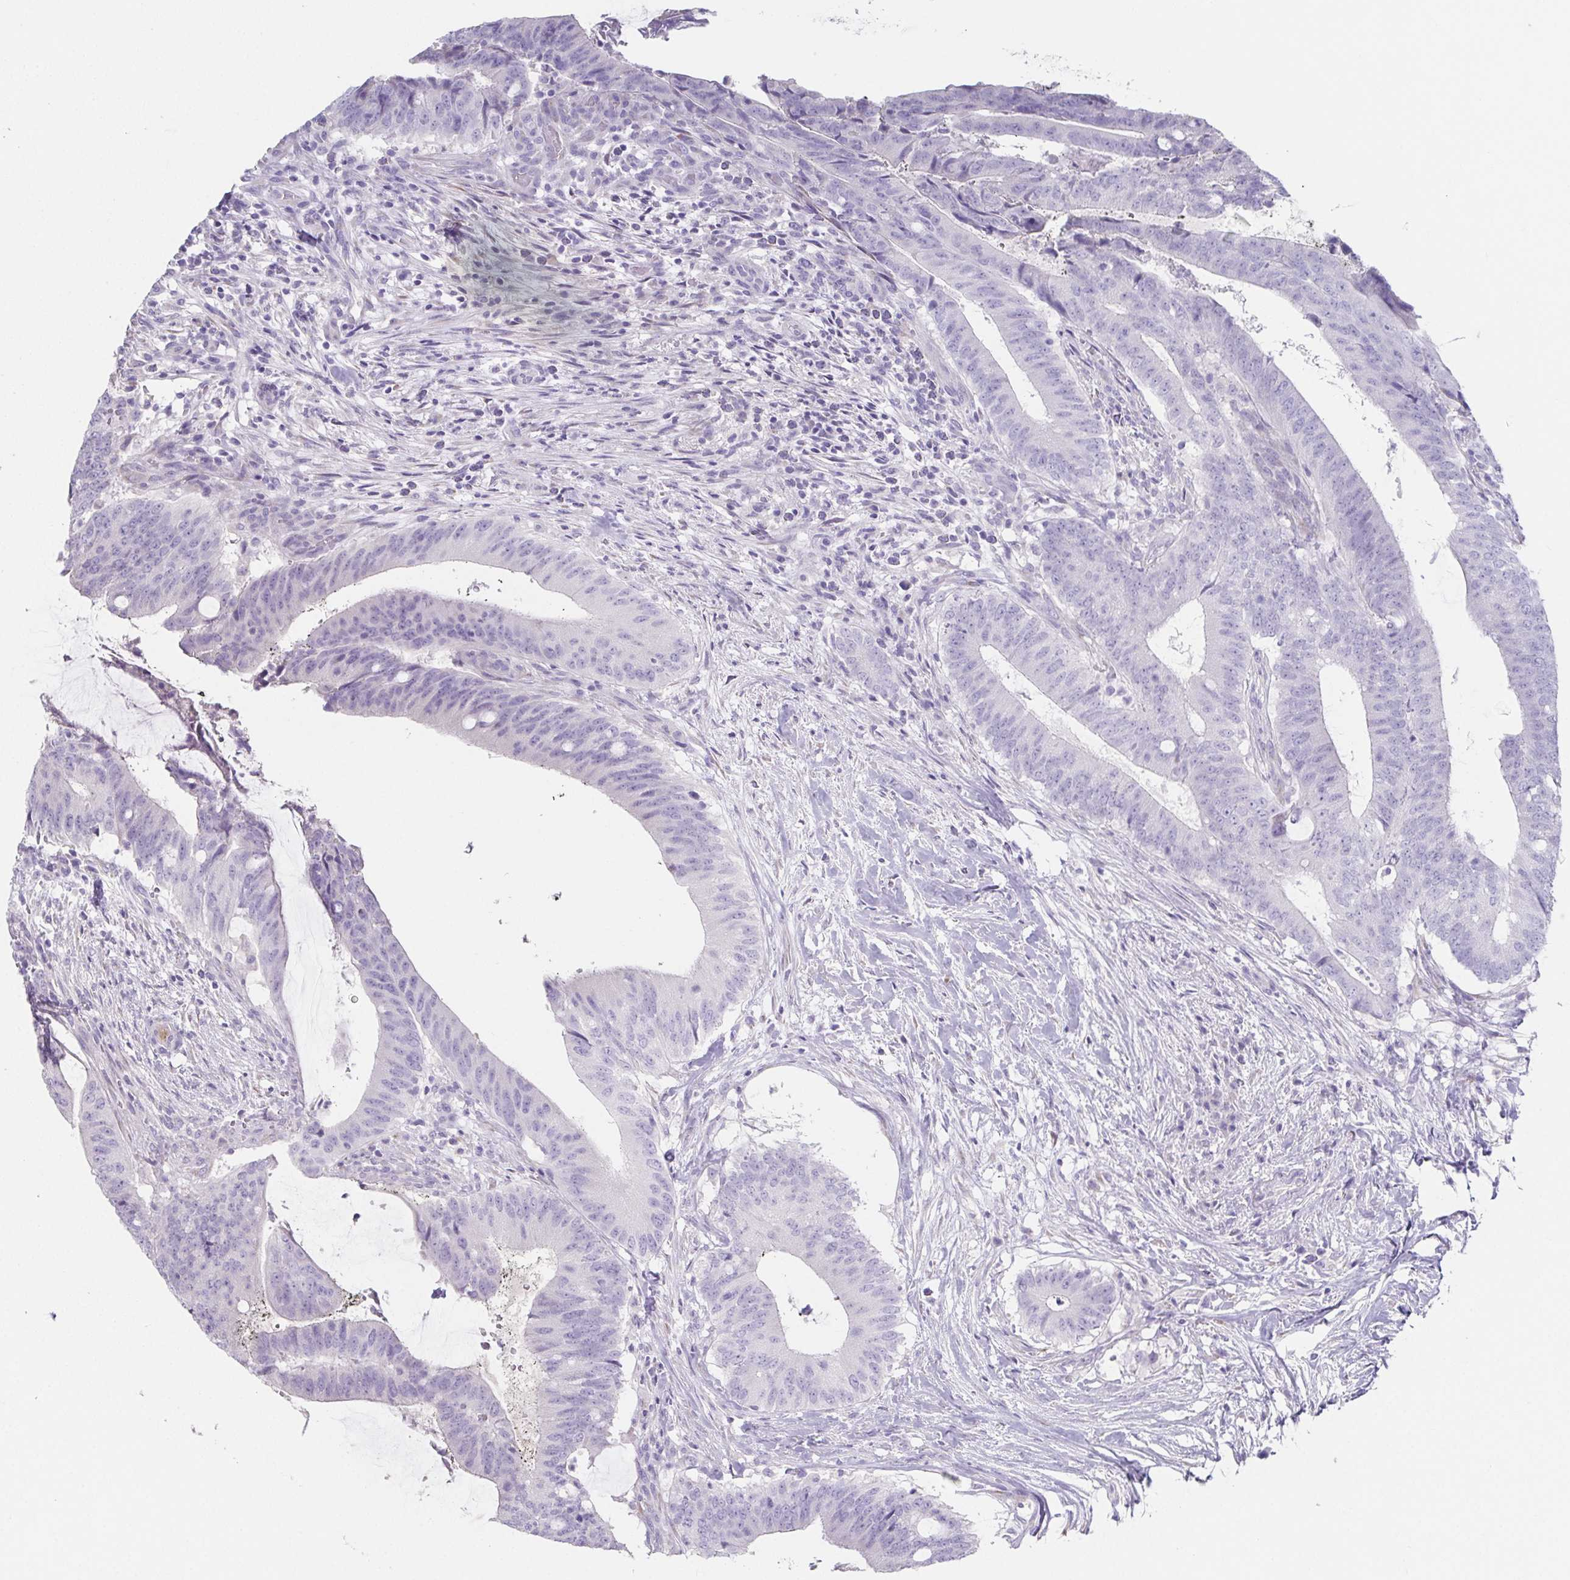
{"staining": {"intensity": "negative", "quantity": "none", "location": "none"}, "tissue": "colorectal cancer", "cell_type": "Tumor cells", "image_type": "cancer", "snomed": [{"axis": "morphology", "description": "Adenocarcinoma, NOS"}, {"axis": "topography", "description": "Colon"}], "caption": "Immunohistochemistry of human adenocarcinoma (colorectal) shows no expression in tumor cells.", "gene": "HDGFL1", "patient": {"sex": "female", "age": 43}}